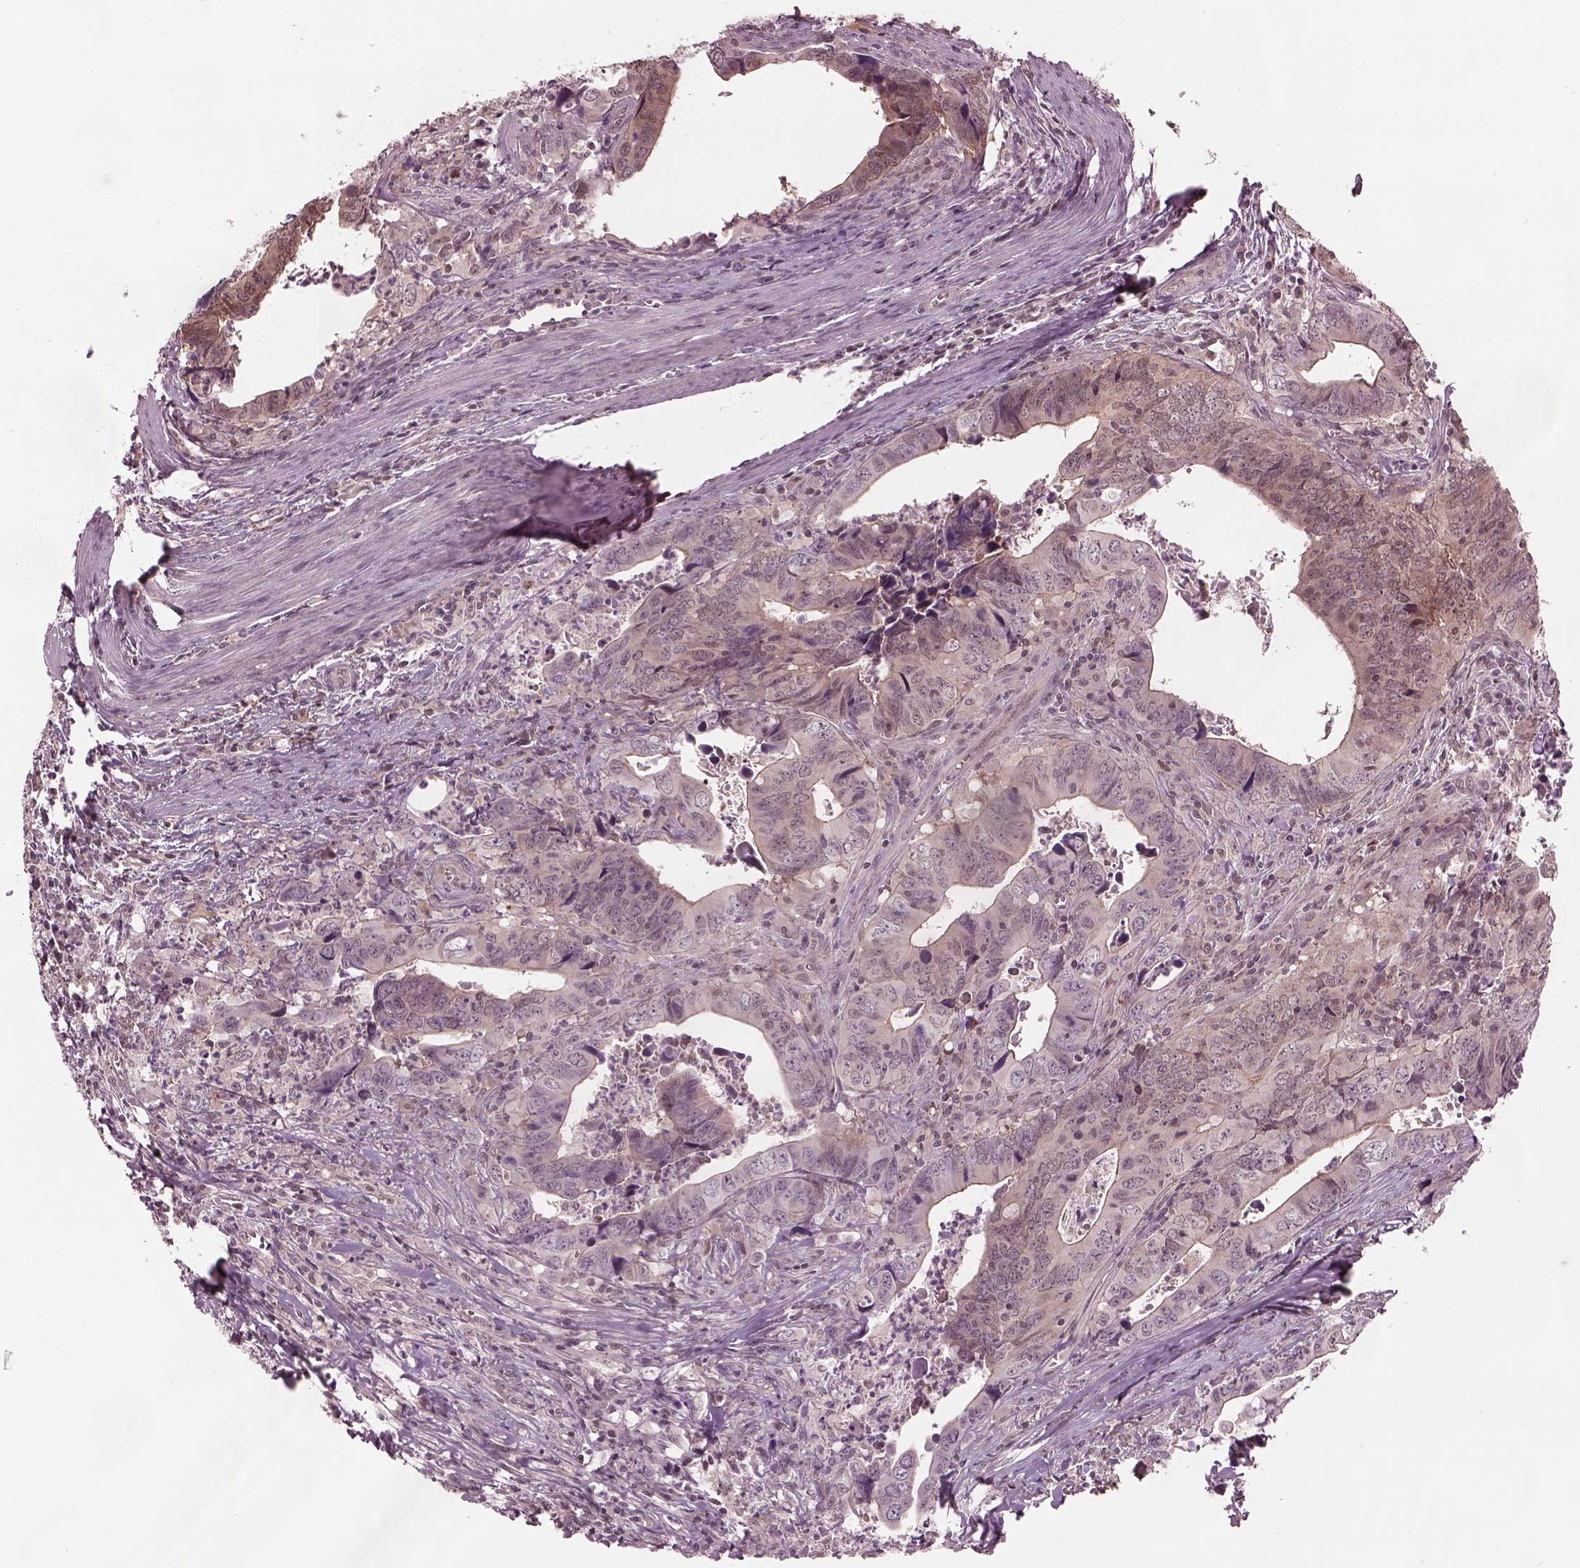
{"staining": {"intensity": "negative", "quantity": "none", "location": "none"}, "tissue": "colorectal cancer", "cell_type": "Tumor cells", "image_type": "cancer", "snomed": [{"axis": "morphology", "description": "Adenocarcinoma, NOS"}, {"axis": "topography", "description": "Colon"}], "caption": "This is an immunohistochemistry histopathology image of human adenocarcinoma (colorectal). There is no staining in tumor cells.", "gene": "SRI", "patient": {"sex": "female", "age": 82}}